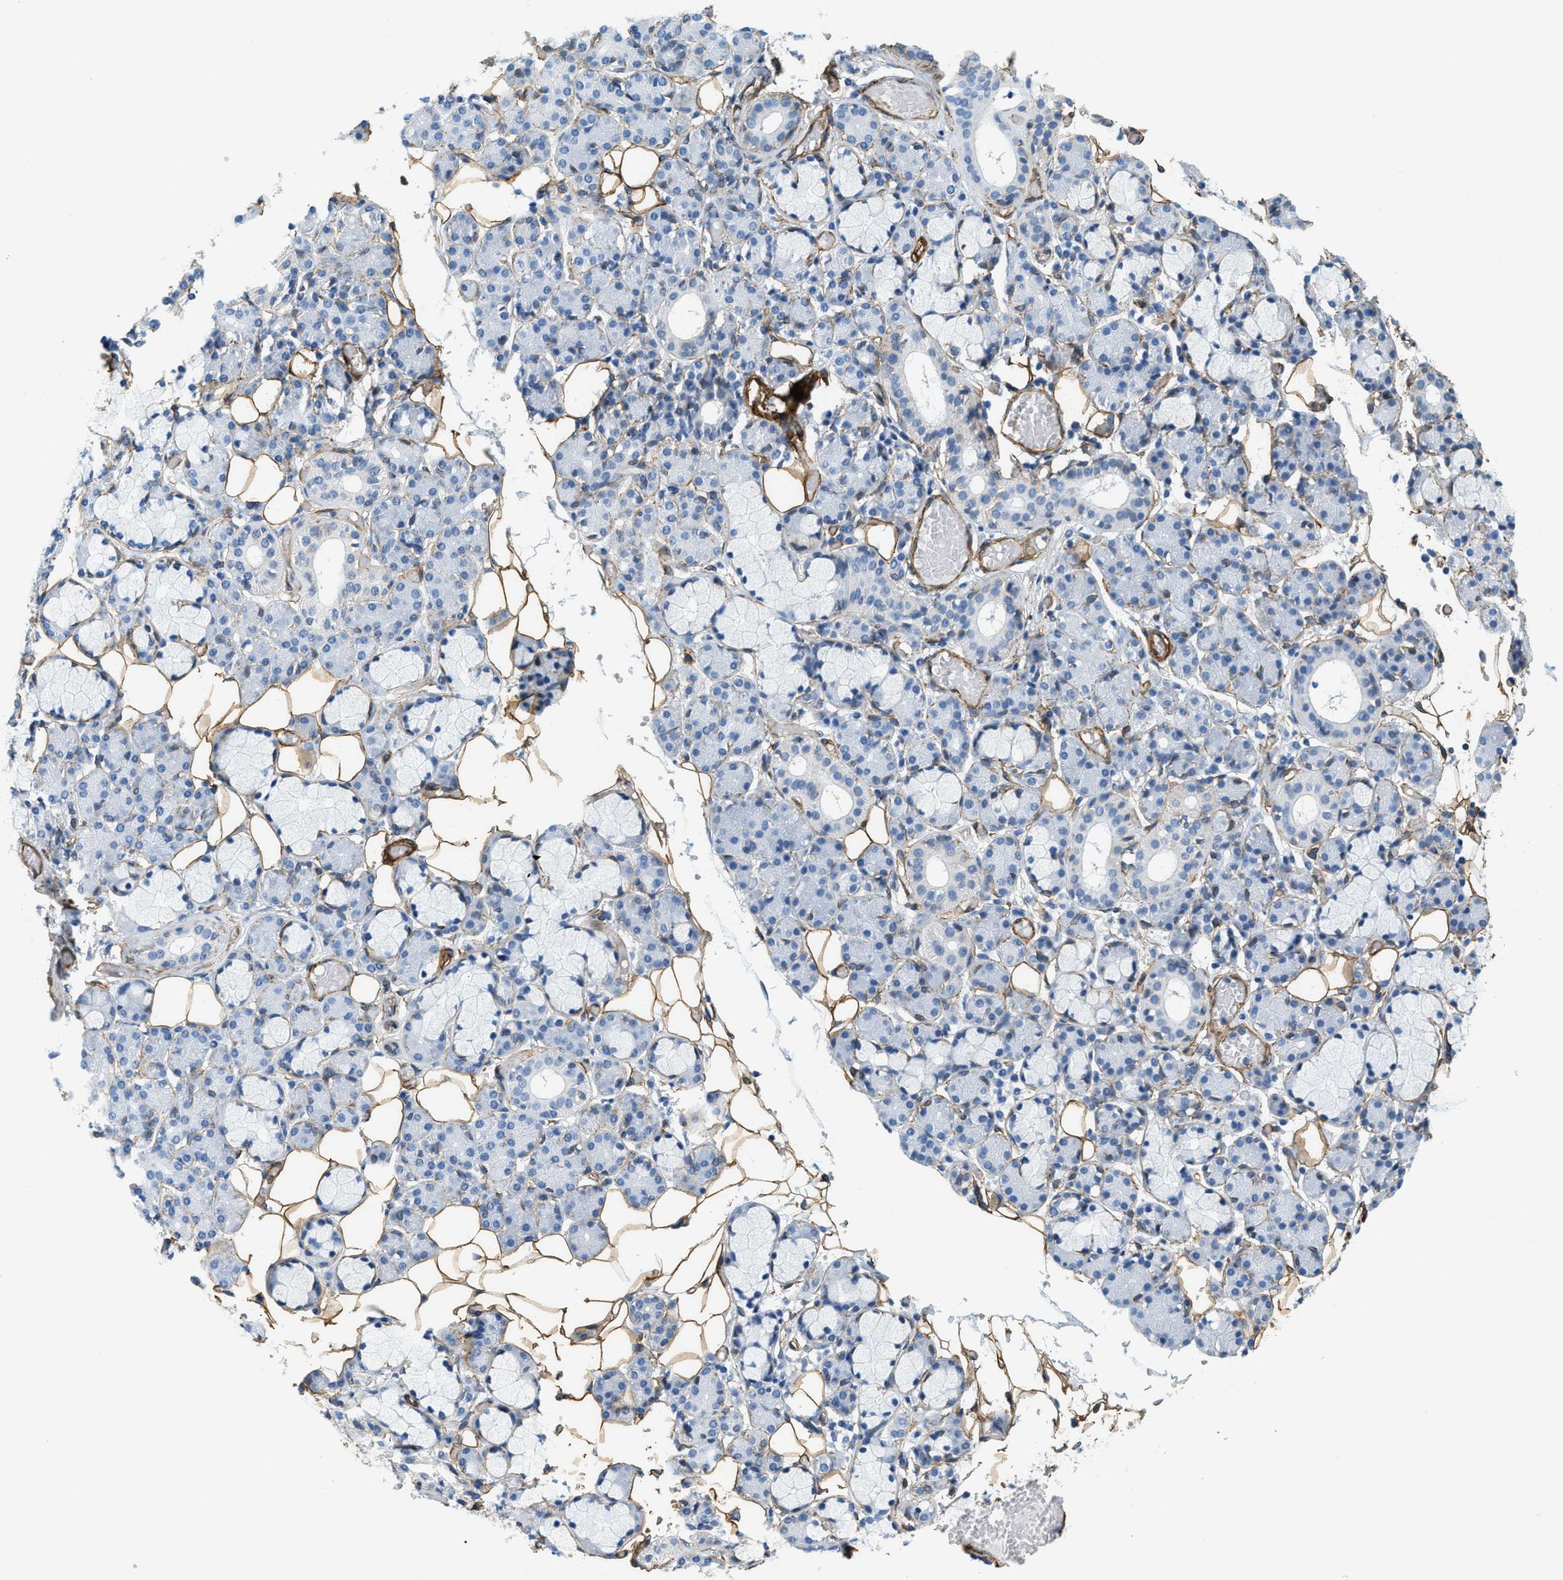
{"staining": {"intensity": "negative", "quantity": "none", "location": "none"}, "tissue": "salivary gland", "cell_type": "Glandular cells", "image_type": "normal", "snomed": [{"axis": "morphology", "description": "Normal tissue, NOS"}, {"axis": "topography", "description": "Salivary gland"}], "caption": "Immunohistochemistry (IHC) histopathology image of benign salivary gland: salivary gland stained with DAB (3,3'-diaminobenzidine) shows no significant protein expression in glandular cells.", "gene": "TMEM43", "patient": {"sex": "male", "age": 63}}